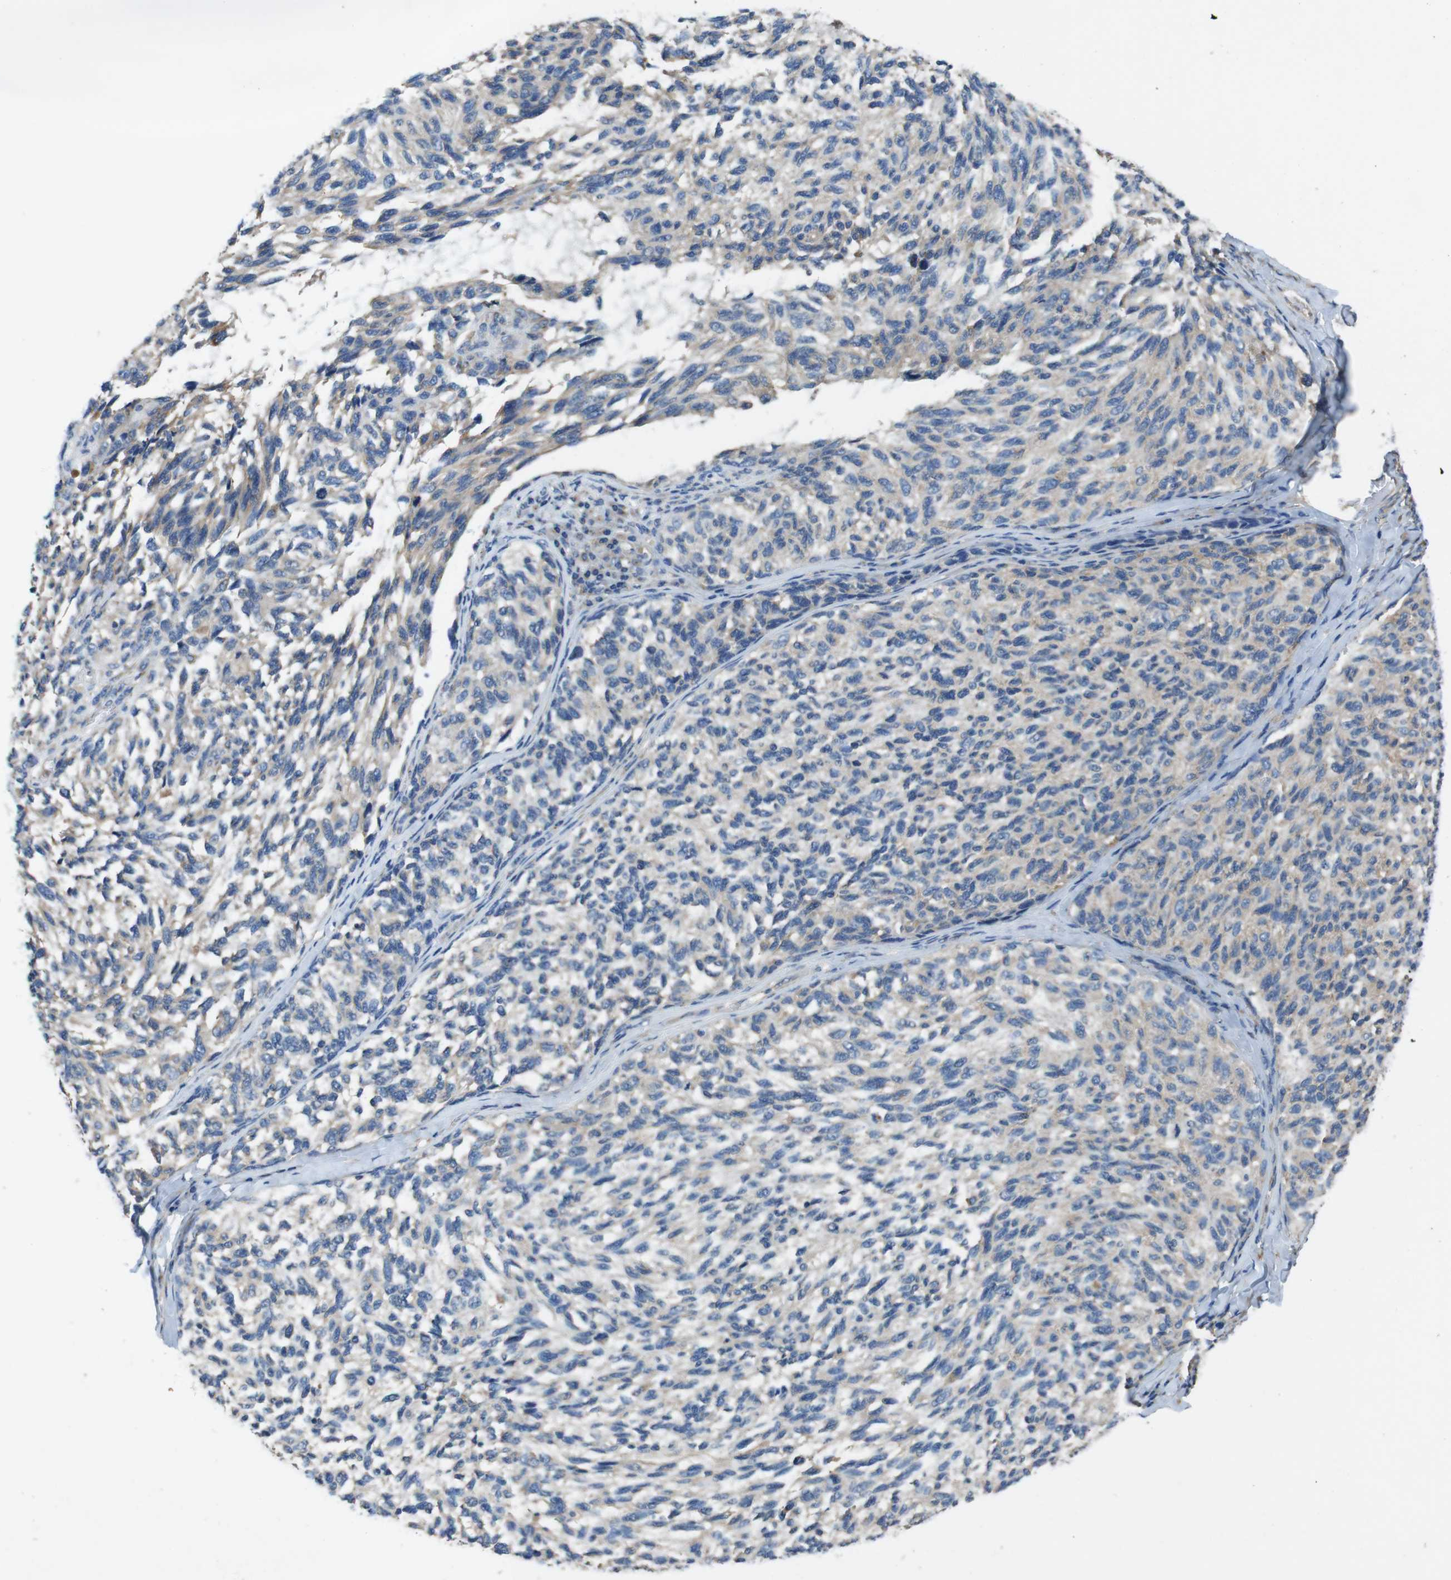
{"staining": {"intensity": "weak", "quantity": "25%-75%", "location": "cytoplasmic/membranous"}, "tissue": "melanoma", "cell_type": "Tumor cells", "image_type": "cancer", "snomed": [{"axis": "morphology", "description": "Malignant melanoma, NOS"}, {"axis": "topography", "description": "Skin"}], "caption": "Approximately 25%-75% of tumor cells in malignant melanoma exhibit weak cytoplasmic/membranous protein staining as visualized by brown immunohistochemical staining.", "gene": "DCTN1", "patient": {"sex": "female", "age": 73}}